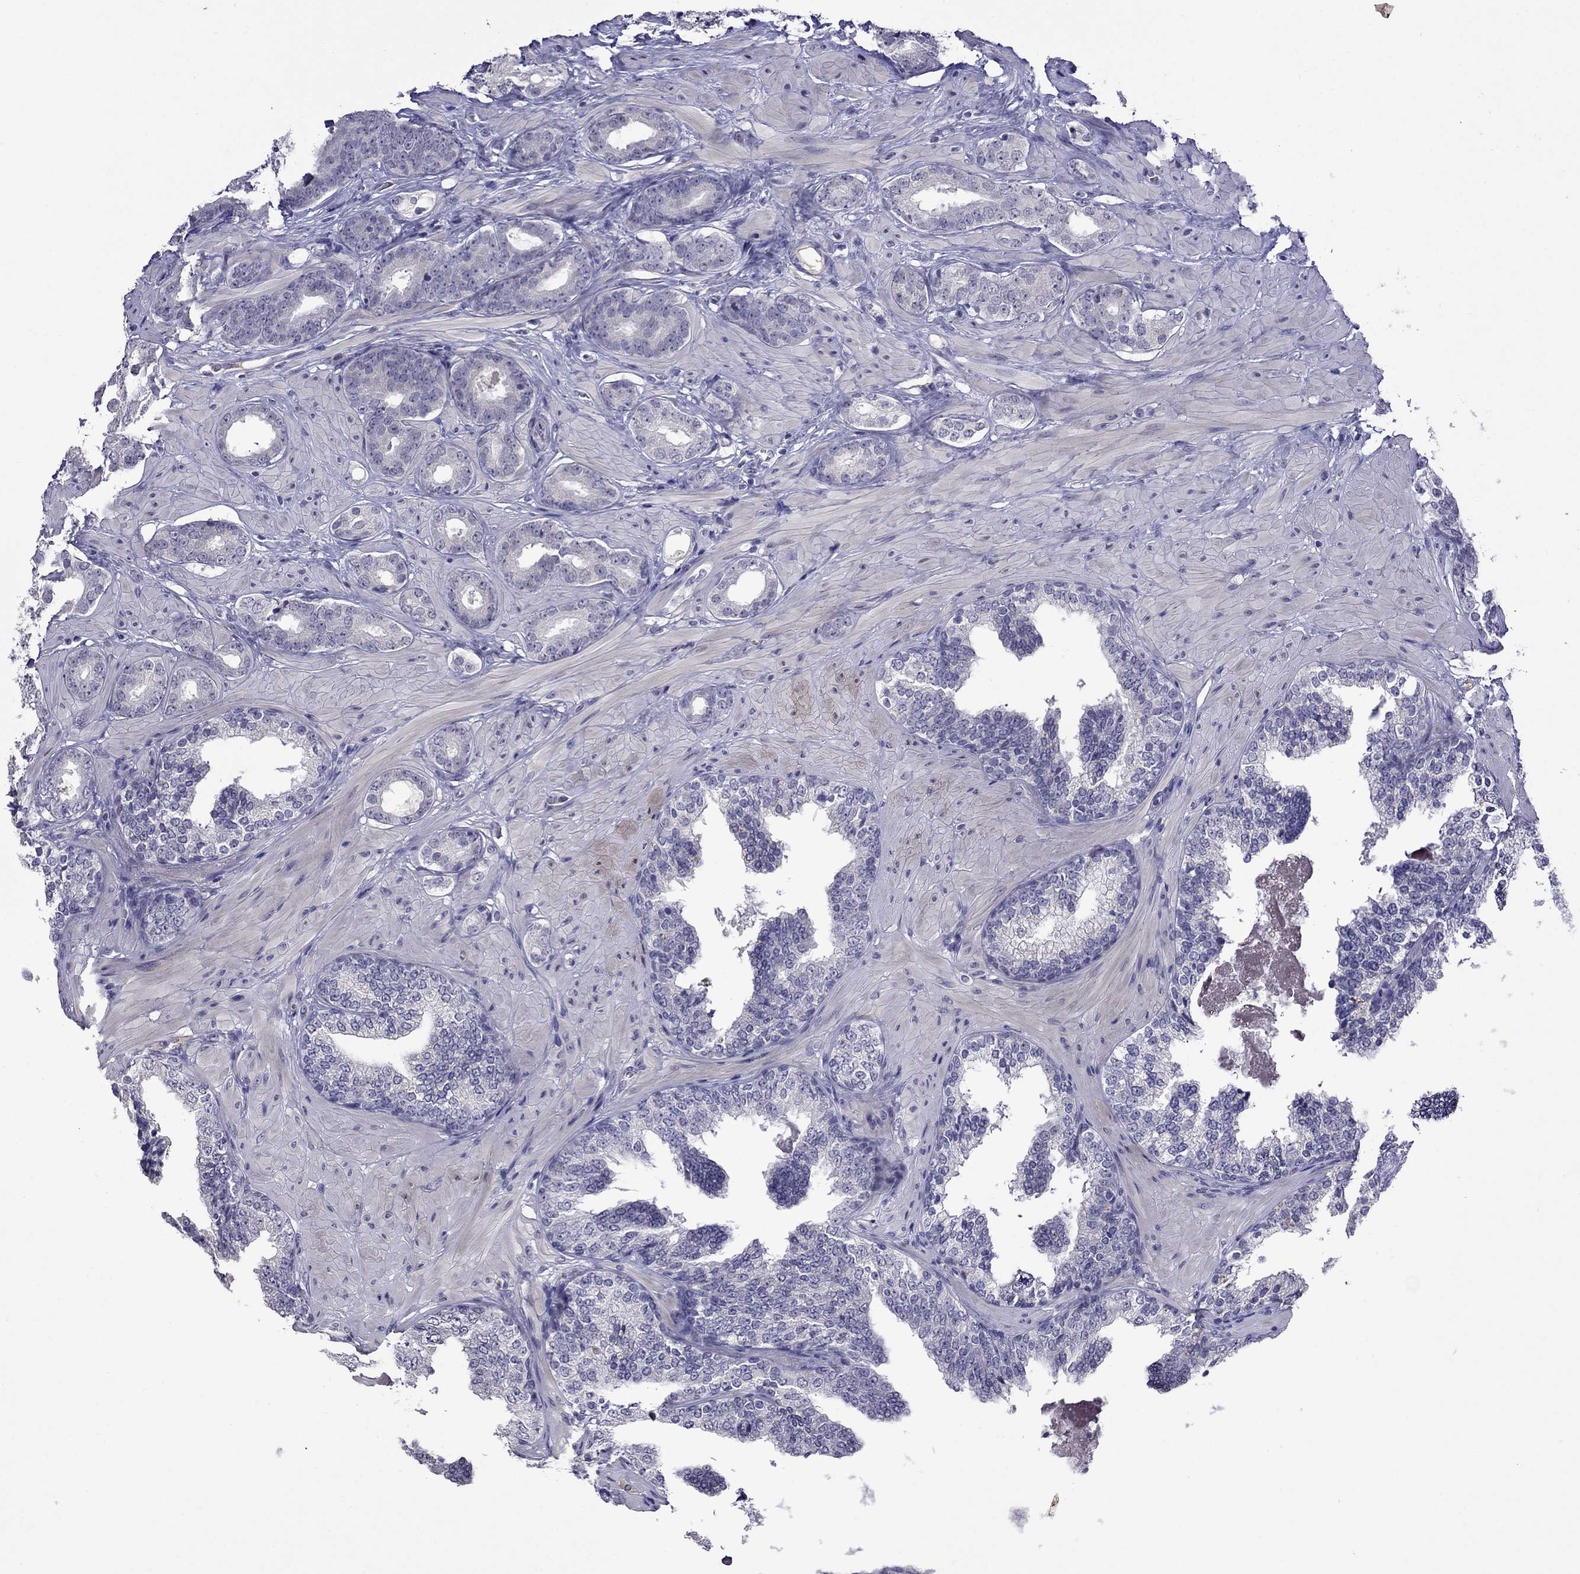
{"staining": {"intensity": "negative", "quantity": "none", "location": "none"}, "tissue": "prostate cancer", "cell_type": "Tumor cells", "image_type": "cancer", "snomed": [{"axis": "morphology", "description": "Adenocarcinoma, Low grade"}, {"axis": "topography", "description": "Prostate"}], "caption": "Immunohistochemistry image of human prostate cancer stained for a protein (brown), which shows no staining in tumor cells. (Stains: DAB immunohistochemistry with hematoxylin counter stain, Microscopy: brightfield microscopy at high magnification).", "gene": "STAR", "patient": {"sex": "male", "age": 60}}